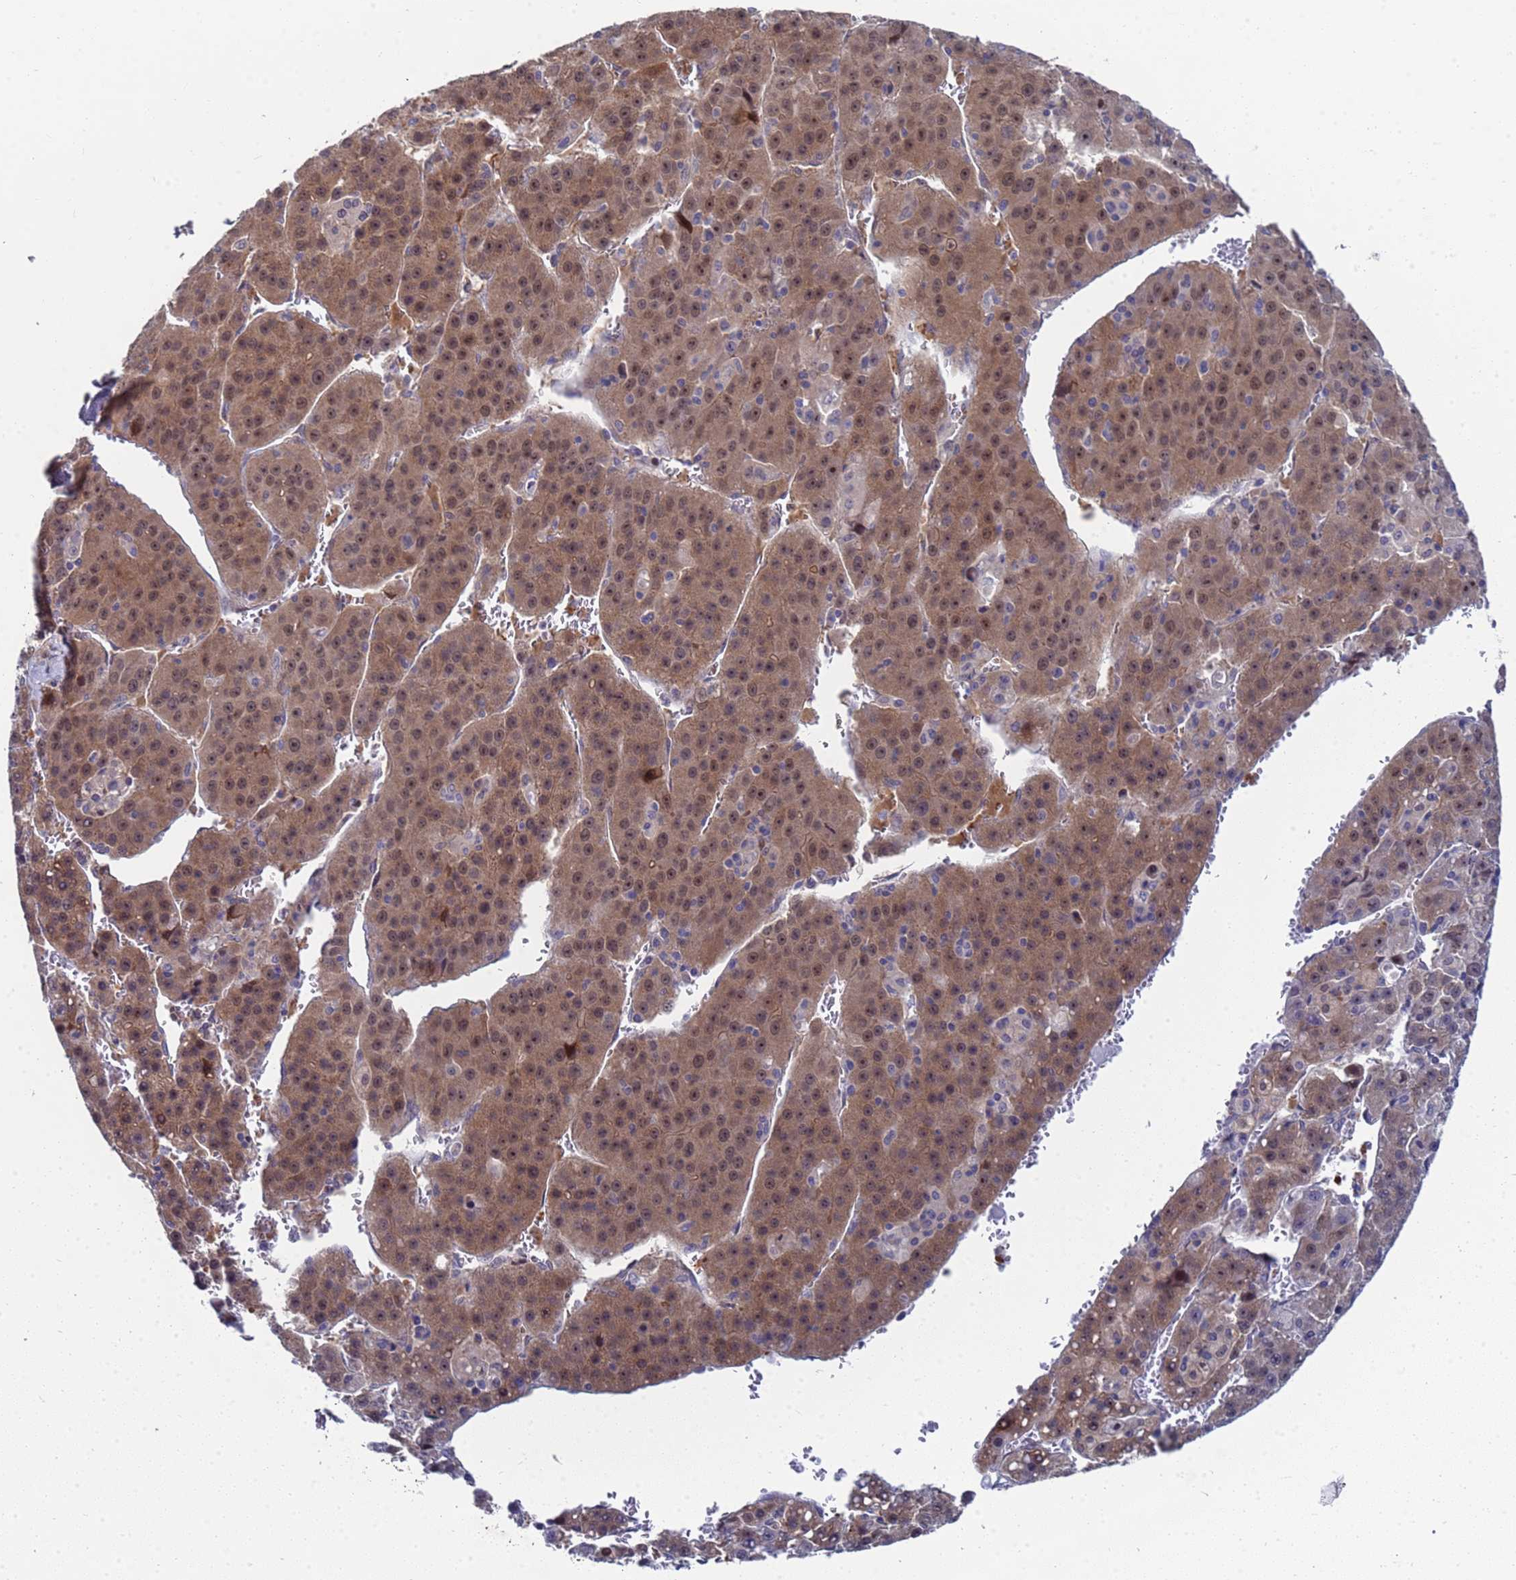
{"staining": {"intensity": "moderate", "quantity": ">75%", "location": "cytoplasmic/membranous,nuclear"}, "tissue": "liver cancer", "cell_type": "Tumor cells", "image_type": "cancer", "snomed": [{"axis": "morphology", "description": "Carcinoma, Hepatocellular, NOS"}, {"axis": "topography", "description": "Liver"}], "caption": "Moderate cytoplasmic/membranous and nuclear staining for a protein is present in approximately >75% of tumor cells of liver cancer using IHC.", "gene": "ENOSF1", "patient": {"sex": "female", "age": 53}}